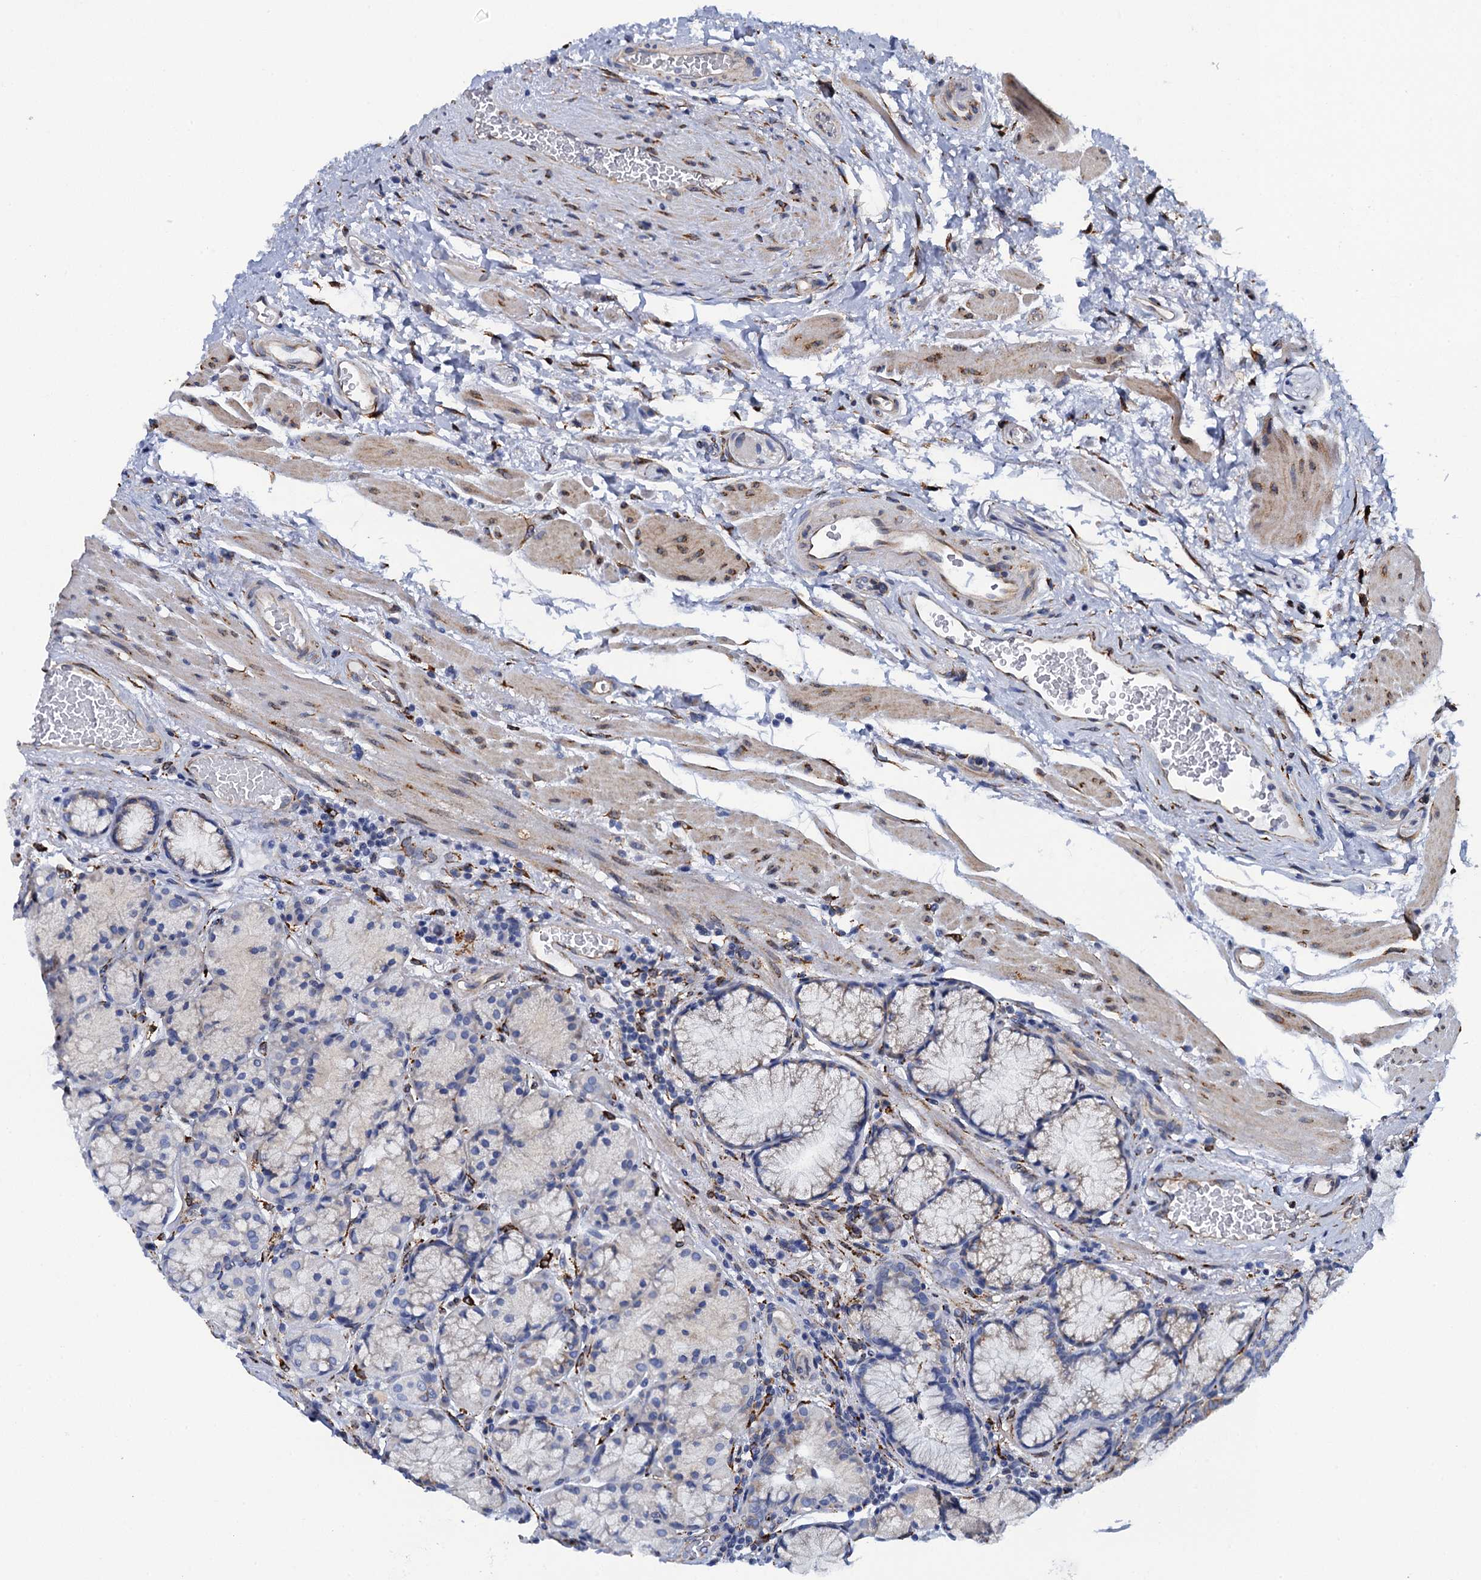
{"staining": {"intensity": "weak", "quantity": "<25%", "location": "cytoplasmic/membranous"}, "tissue": "stomach", "cell_type": "Glandular cells", "image_type": "normal", "snomed": [{"axis": "morphology", "description": "Normal tissue, NOS"}, {"axis": "topography", "description": "Stomach"}], "caption": "Protein analysis of unremarkable stomach demonstrates no significant expression in glandular cells. Brightfield microscopy of IHC stained with DAB (brown) and hematoxylin (blue), captured at high magnification.", "gene": "POGLUT3", "patient": {"sex": "male", "age": 63}}